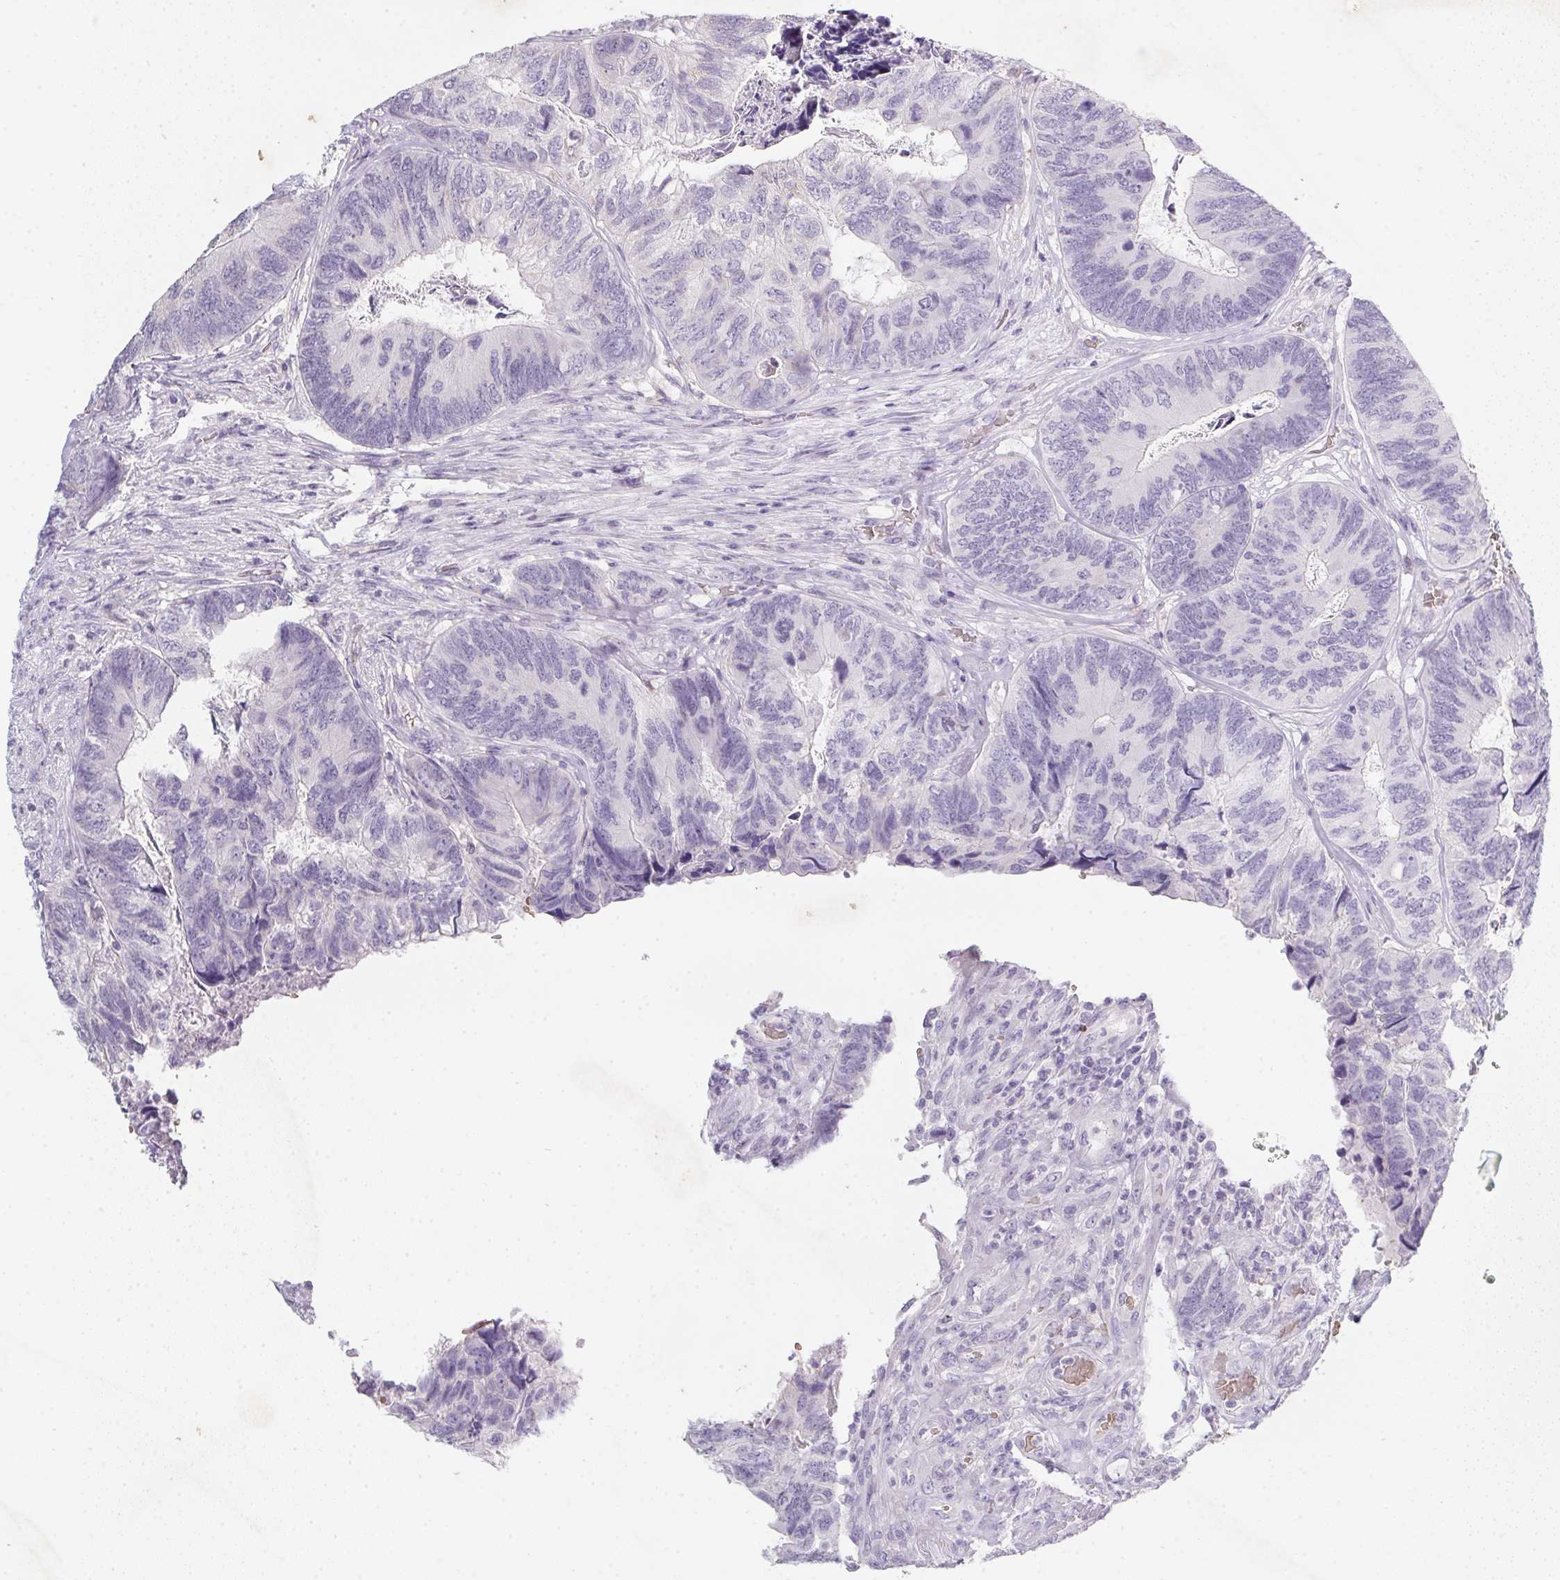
{"staining": {"intensity": "negative", "quantity": "none", "location": "none"}, "tissue": "colorectal cancer", "cell_type": "Tumor cells", "image_type": "cancer", "snomed": [{"axis": "morphology", "description": "Adenocarcinoma, NOS"}, {"axis": "topography", "description": "Colon"}], "caption": "DAB (3,3'-diaminobenzidine) immunohistochemical staining of adenocarcinoma (colorectal) demonstrates no significant expression in tumor cells.", "gene": "DCD", "patient": {"sex": "female", "age": 67}}